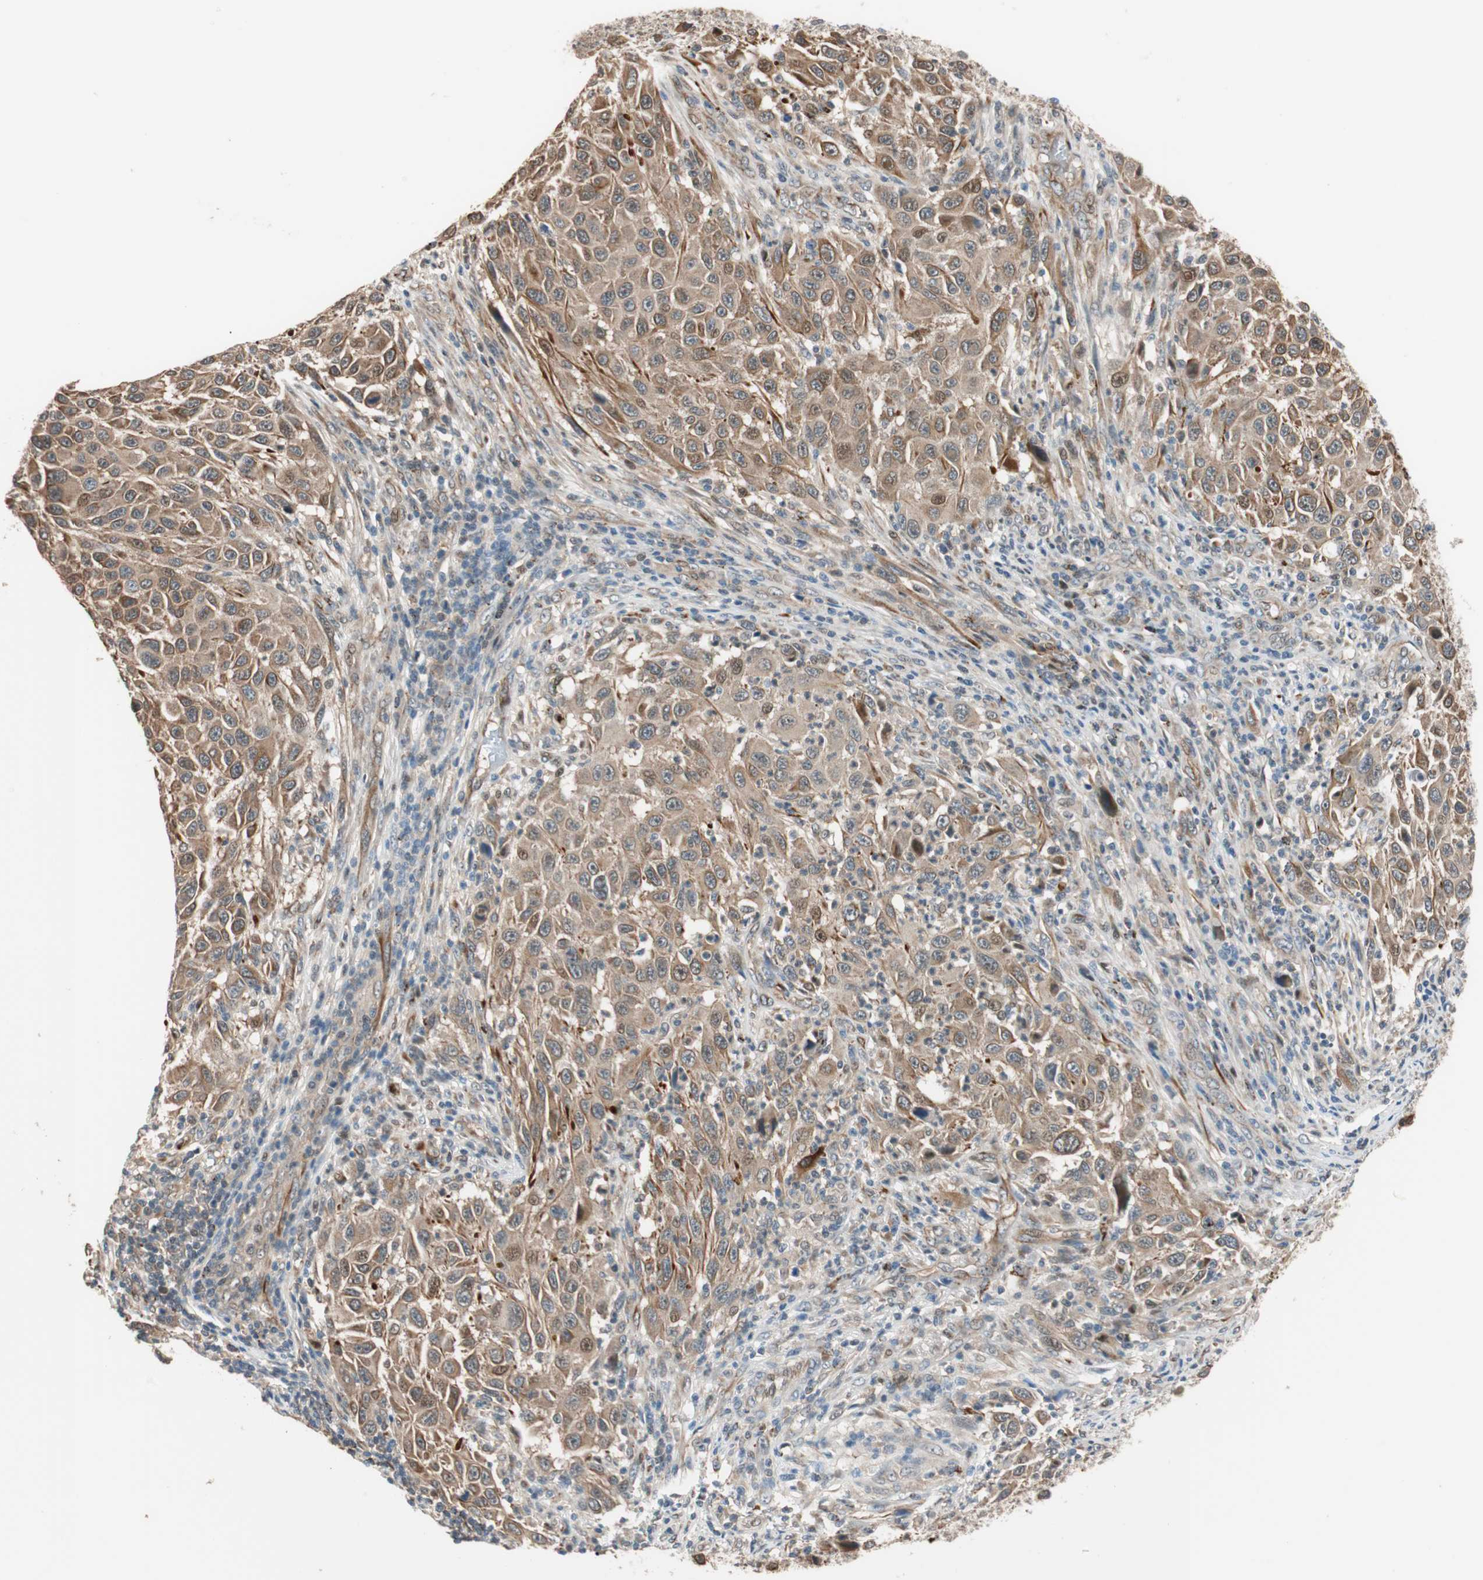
{"staining": {"intensity": "moderate", "quantity": ">75%", "location": "cytoplasmic/membranous"}, "tissue": "melanoma", "cell_type": "Tumor cells", "image_type": "cancer", "snomed": [{"axis": "morphology", "description": "Malignant melanoma, Metastatic site"}, {"axis": "topography", "description": "Lymph node"}], "caption": "Malignant melanoma (metastatic site) was stained to show a protein in brown. There is medium levels of moderate cytoplasmic/membranous positivity in approximately >75% of tumor cells.", "gene": "PIK3R3", "patient": {"sex": "male", "age": 61}}